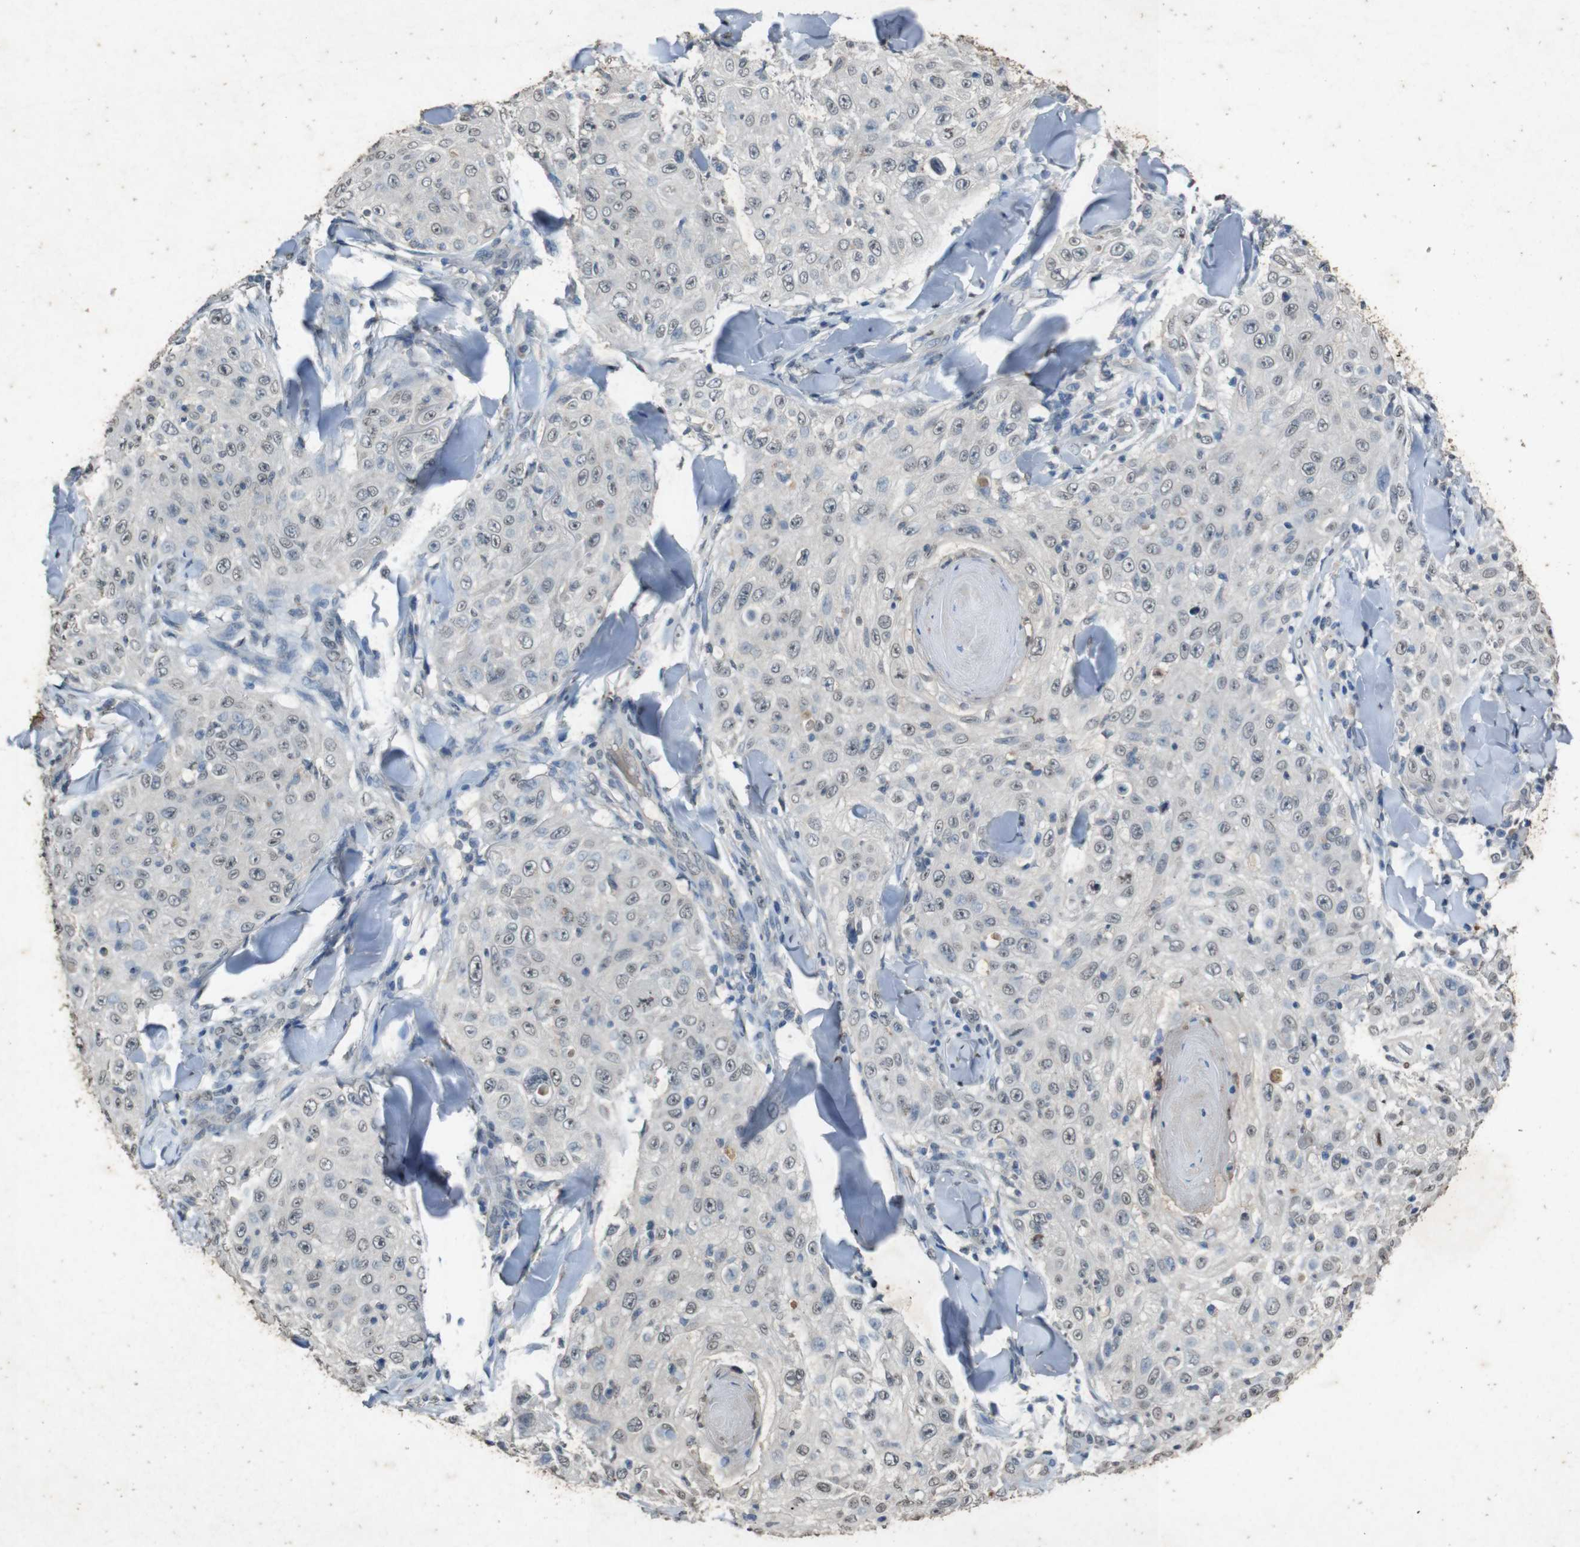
{"staining": {"intensity": "negative", "quantity": "none", "location": "none"}, "tissue": "skin cancer", "cell_type": "Tumor cells", "image_type": "cancer", "snomed": [{"axis": "morphology", "description": "Squamous cell carcinoma, NOS"}, {"axis": "topography", "description": "Skin"}], "caption": "Skin squamous cell carcinoma was stained to show a protein in brown. There is no significant expression in tumor cells.", "gene": "STBD1", "patient": {"sex": "male", "age": 86}}